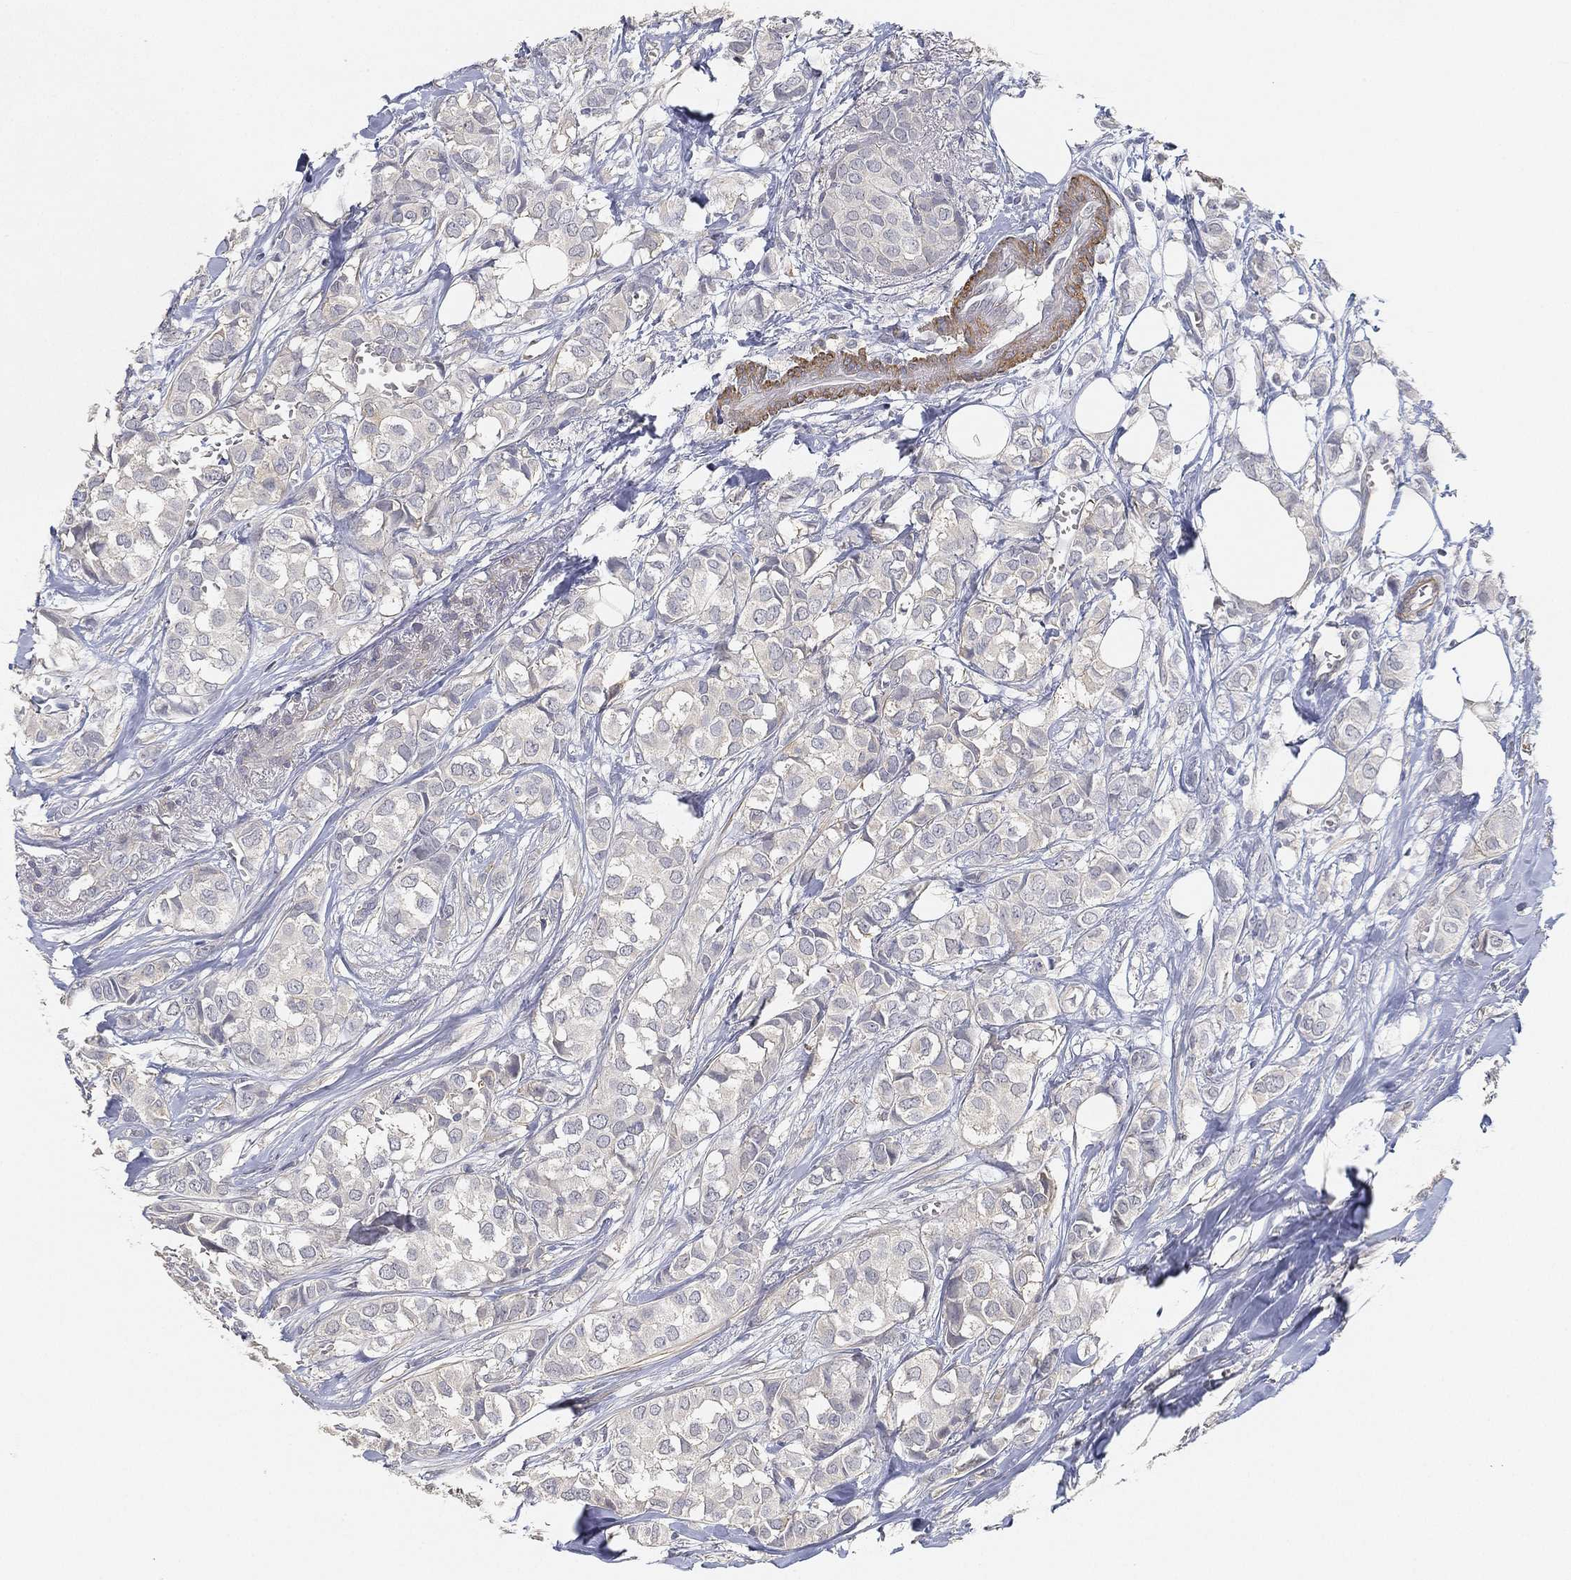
{"staining": {"intensity": "negative", "quantity": "none", "location": "none"}, "tissue": "breast cancer", "cell_type": "Tumor cells", "image_type": "cancer", "snomed": [{"axis": "morphology", "description": "Duct carcinoma"}, {"axis": "topography", "description": "Breast"}], "caption": "This is a histopathology image of IHC staining of breast intraductal carcinoma, which shows no expression in tumor cells. (DAB (3,3'-diaminobenzidine) IHC visualized using brightfield microscopy, high magnification).", "gene": "GPR61", "patient": {"sex": "female", "age": 85}}